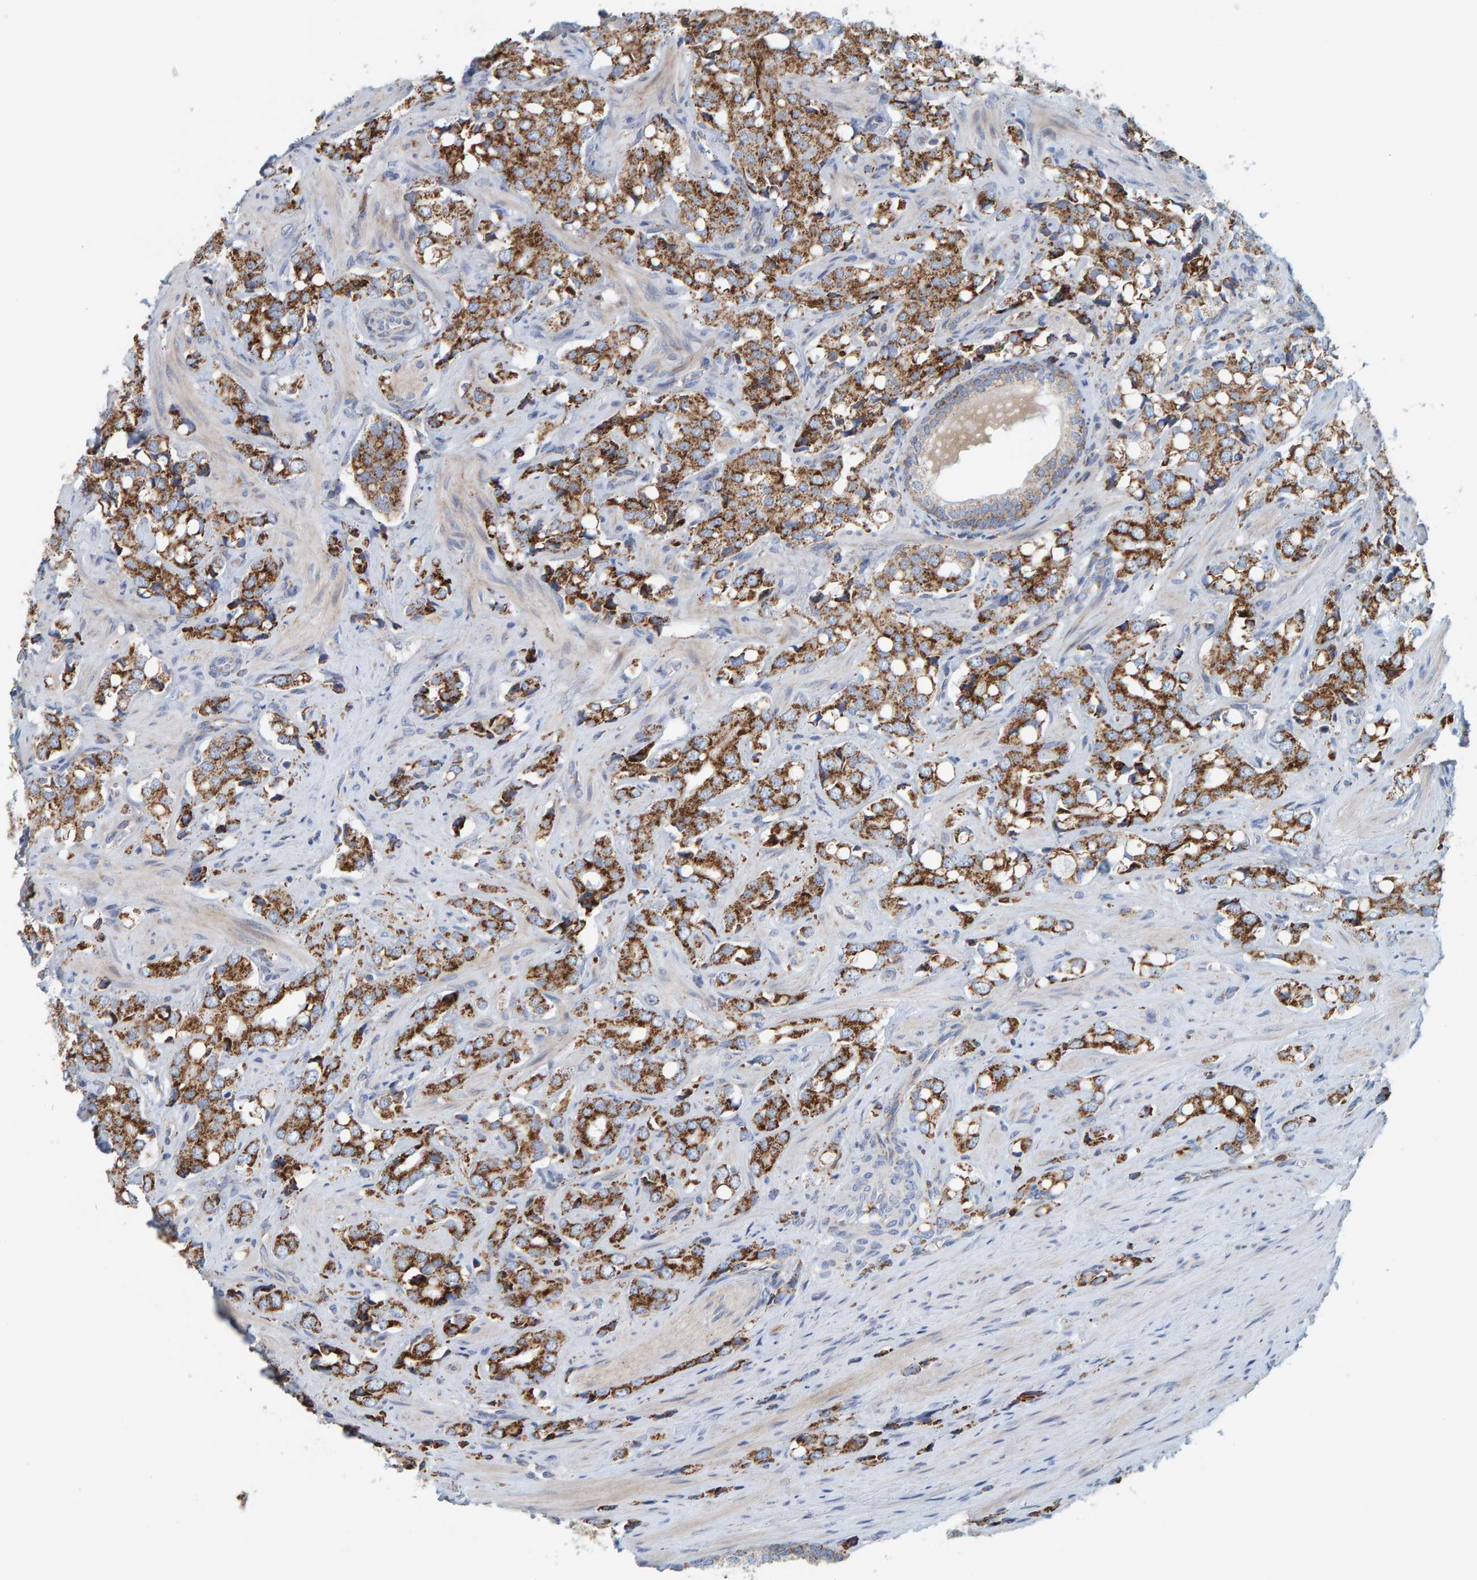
{"staining": {"intensity": "strong", "quantity": ">75%", "location": "cytoplasmic/membranous"}, "tissue": "prostate cancer", "cell_type": "Tumor cells", "image_type": "cancer", "snomed": [{"axis": "morphology", "description": "Adenocarcinoma, High grade"}, {"axis": "topography", "description": "Prostate"}], "caption": "A brown stain labels strong cytoplasmic/membranous positivity of a protein in prostate cancer (high-grade adenocarcinoma) tumor cells.", "gene": "B9D1", "patient": {"sex": "male", "age": 52}}